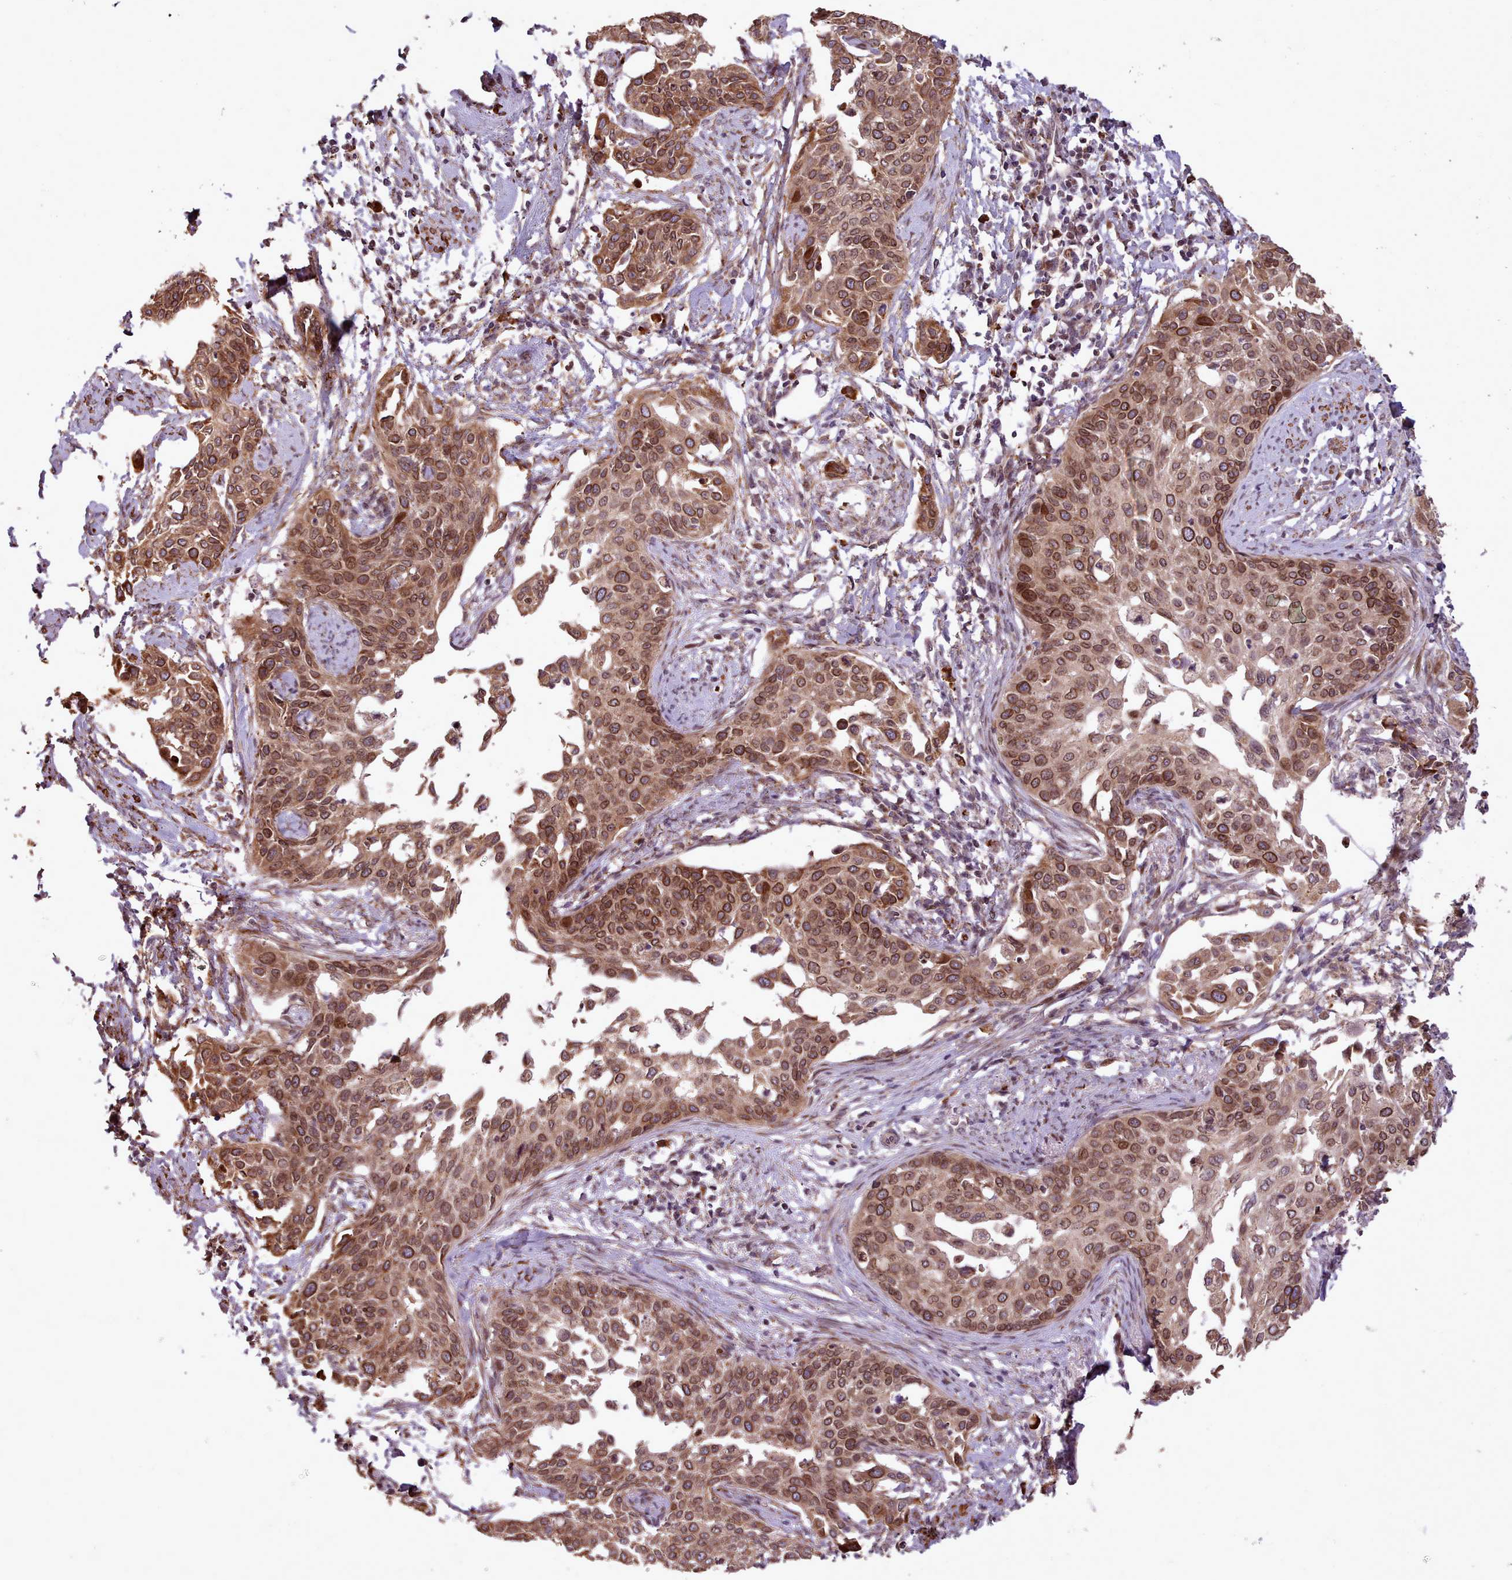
{"staining": {"intensity": "moderate", "quantity": ">75%", "location": "cytoplasmic/membranous,nuclear"}, "tissue": "cervical cancer", "cell_type": "Tumor cells", "image_type": "cancer", "snomed": [{"axis": "morphology", "description": "Squamous cell carcinoma, NOS"}, {"axis": "topography", "description": "Cervix"}], "caption": "Protein analysis of cervical squamous cell carcinoma tissue shows moderate cytoplasmic/membranous and nuclear expression in approximately >75% of tumor cells.", "gene": "CABP1", "patient": {"sex": "female", "age": 44}}